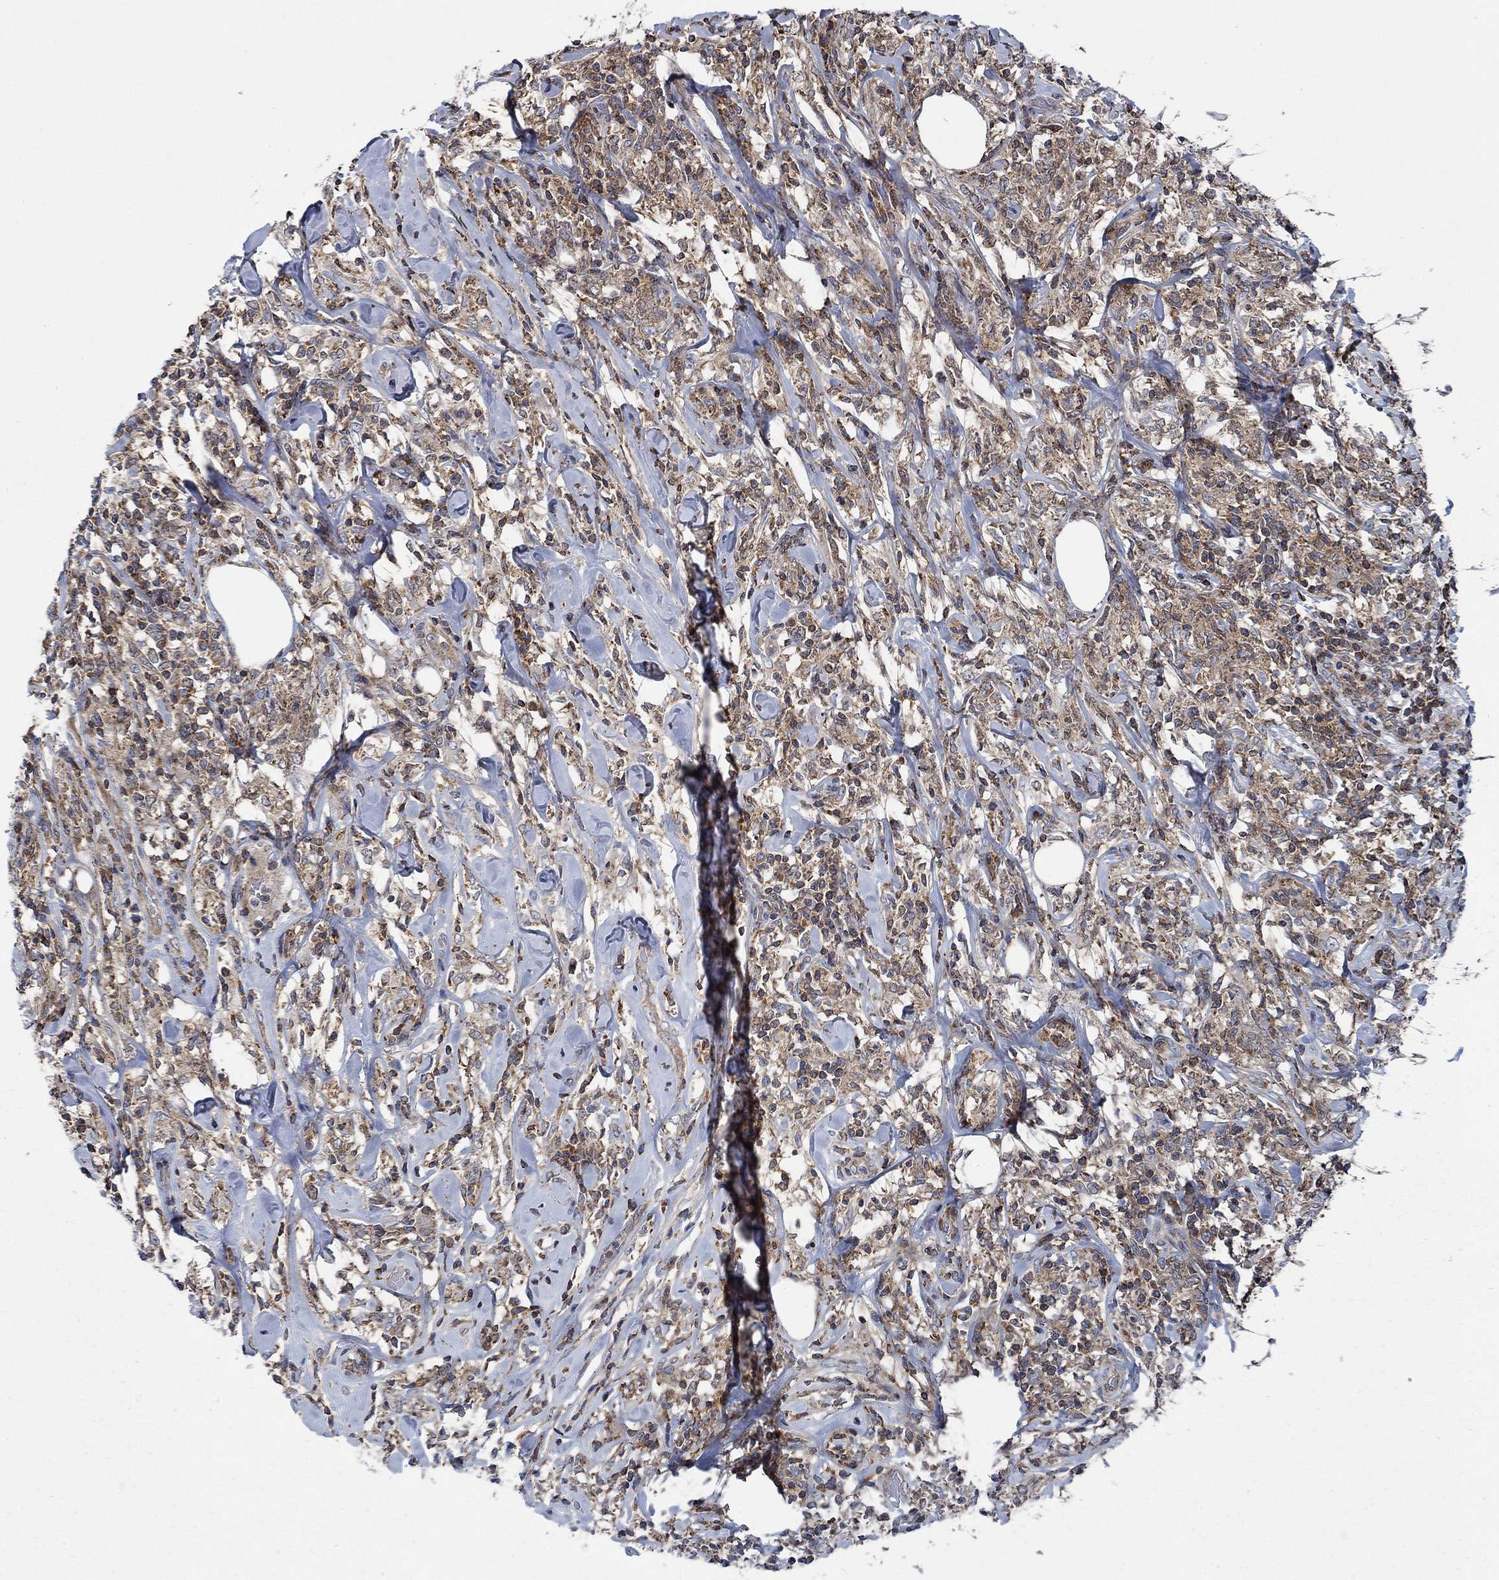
{"staining": {"intensity": "weak", "quantity": ">75%", "location": "cytoplasmic/membranous"}, "tissue": "lymphoma", "cell_type": "Tumor cells", "image_type": "cancer", "snomed": [{"axis": "morphology", "description": "Malignant lymphoma, non-Hodgkin's type, High grade"}, {"axis": "topography", "description": "Lymph node"}], "caption": "Immunohistochemistry (IHC) of malignant lymphoma, non-Hodgkin's type (high-grade) shows low levels of weak cytoplasmic/membranous staining in approximately >75% of tumor cells.", "gene": "STXBP6", "patient": {"sex": "female", "age": 84}}